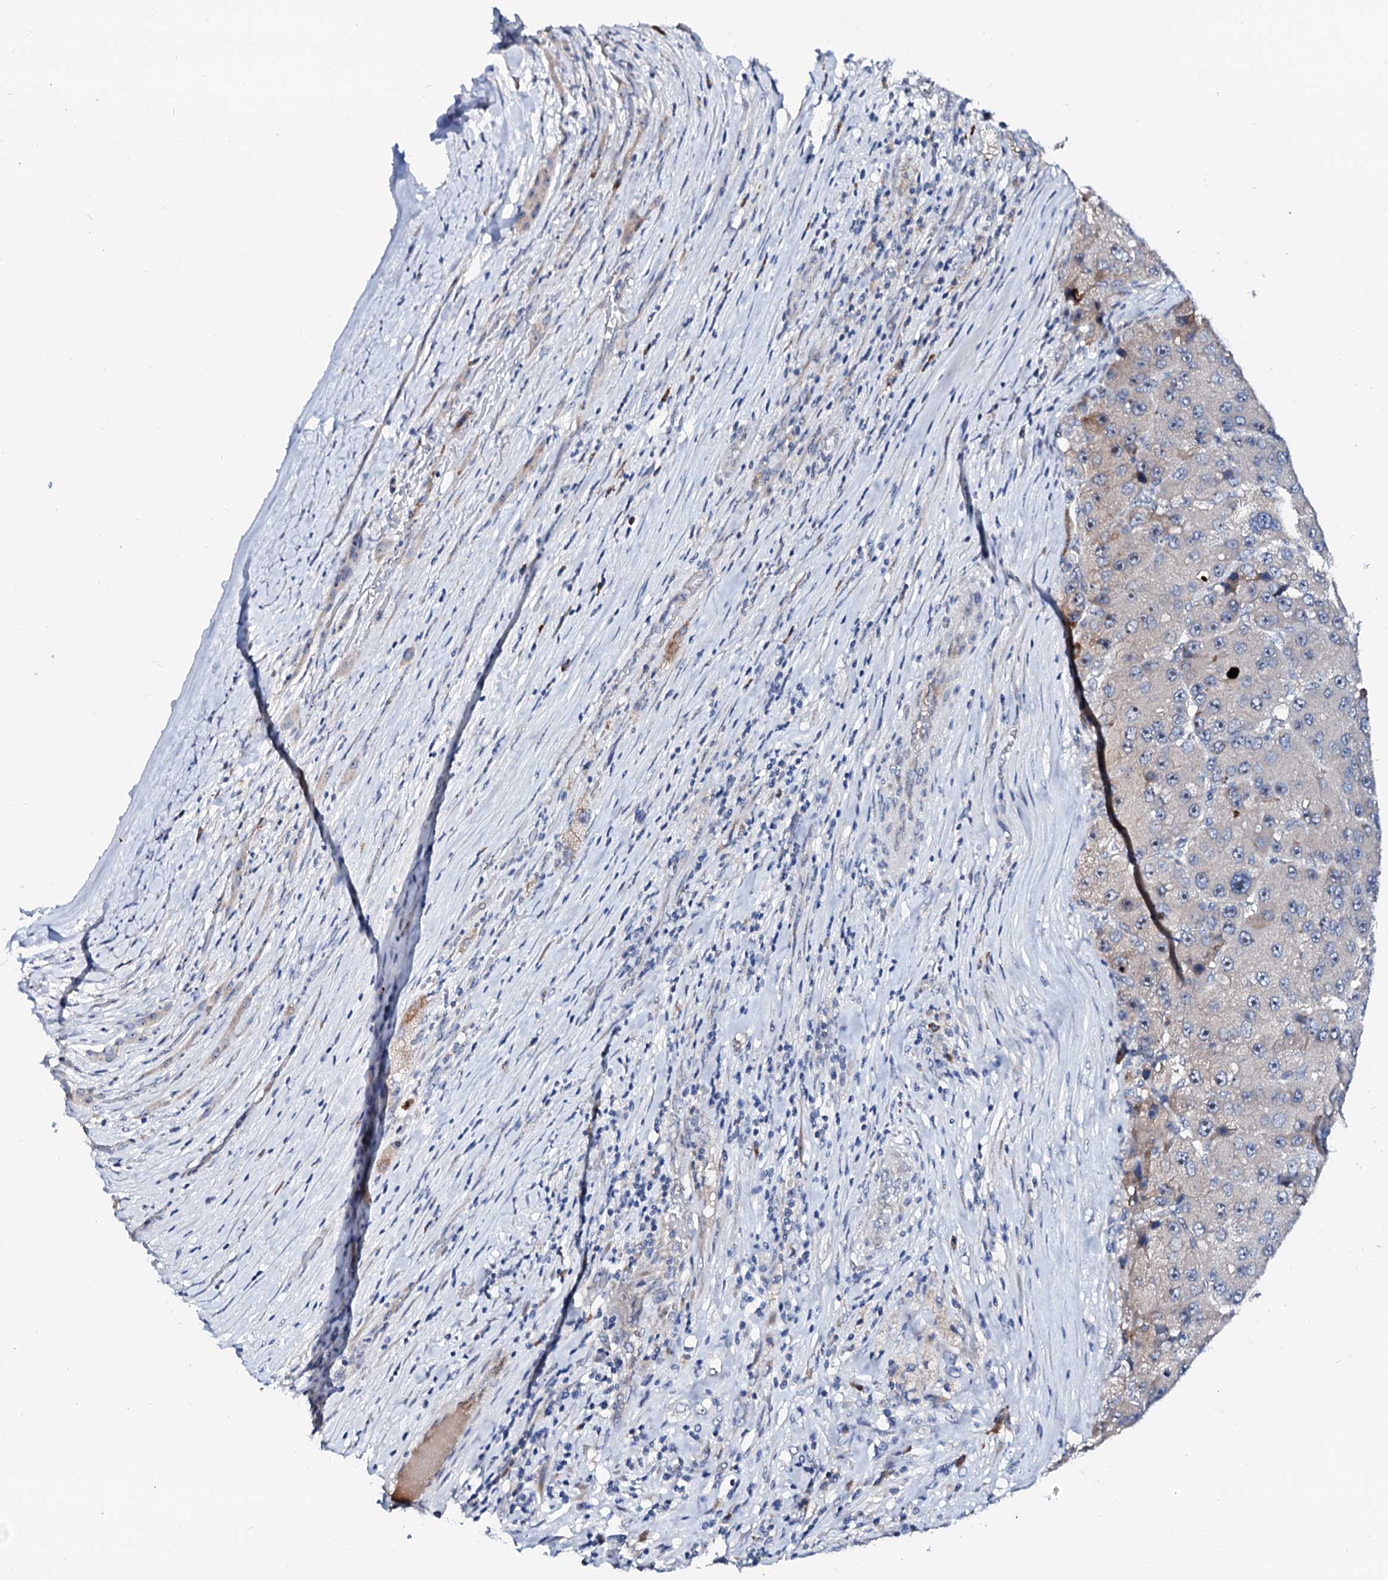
{"staining": {"intensity": "negative", "quantity": "none", "location": "none"}, "tissue": "liver cancer", "cell_type": "Tumor cells", "image_type": "cancer", "snomed": [{"axis": "morphology", "description": "Carcinoma, Hepatocellular, NOS"}, {"axis": "topography", "description": "Liver"}], "caption": "Tumor cells show no significant expression in liver hepatocellular carcinoma.", "gene": "BTBD16", "patient": {"sex": "female", "age": 73}}